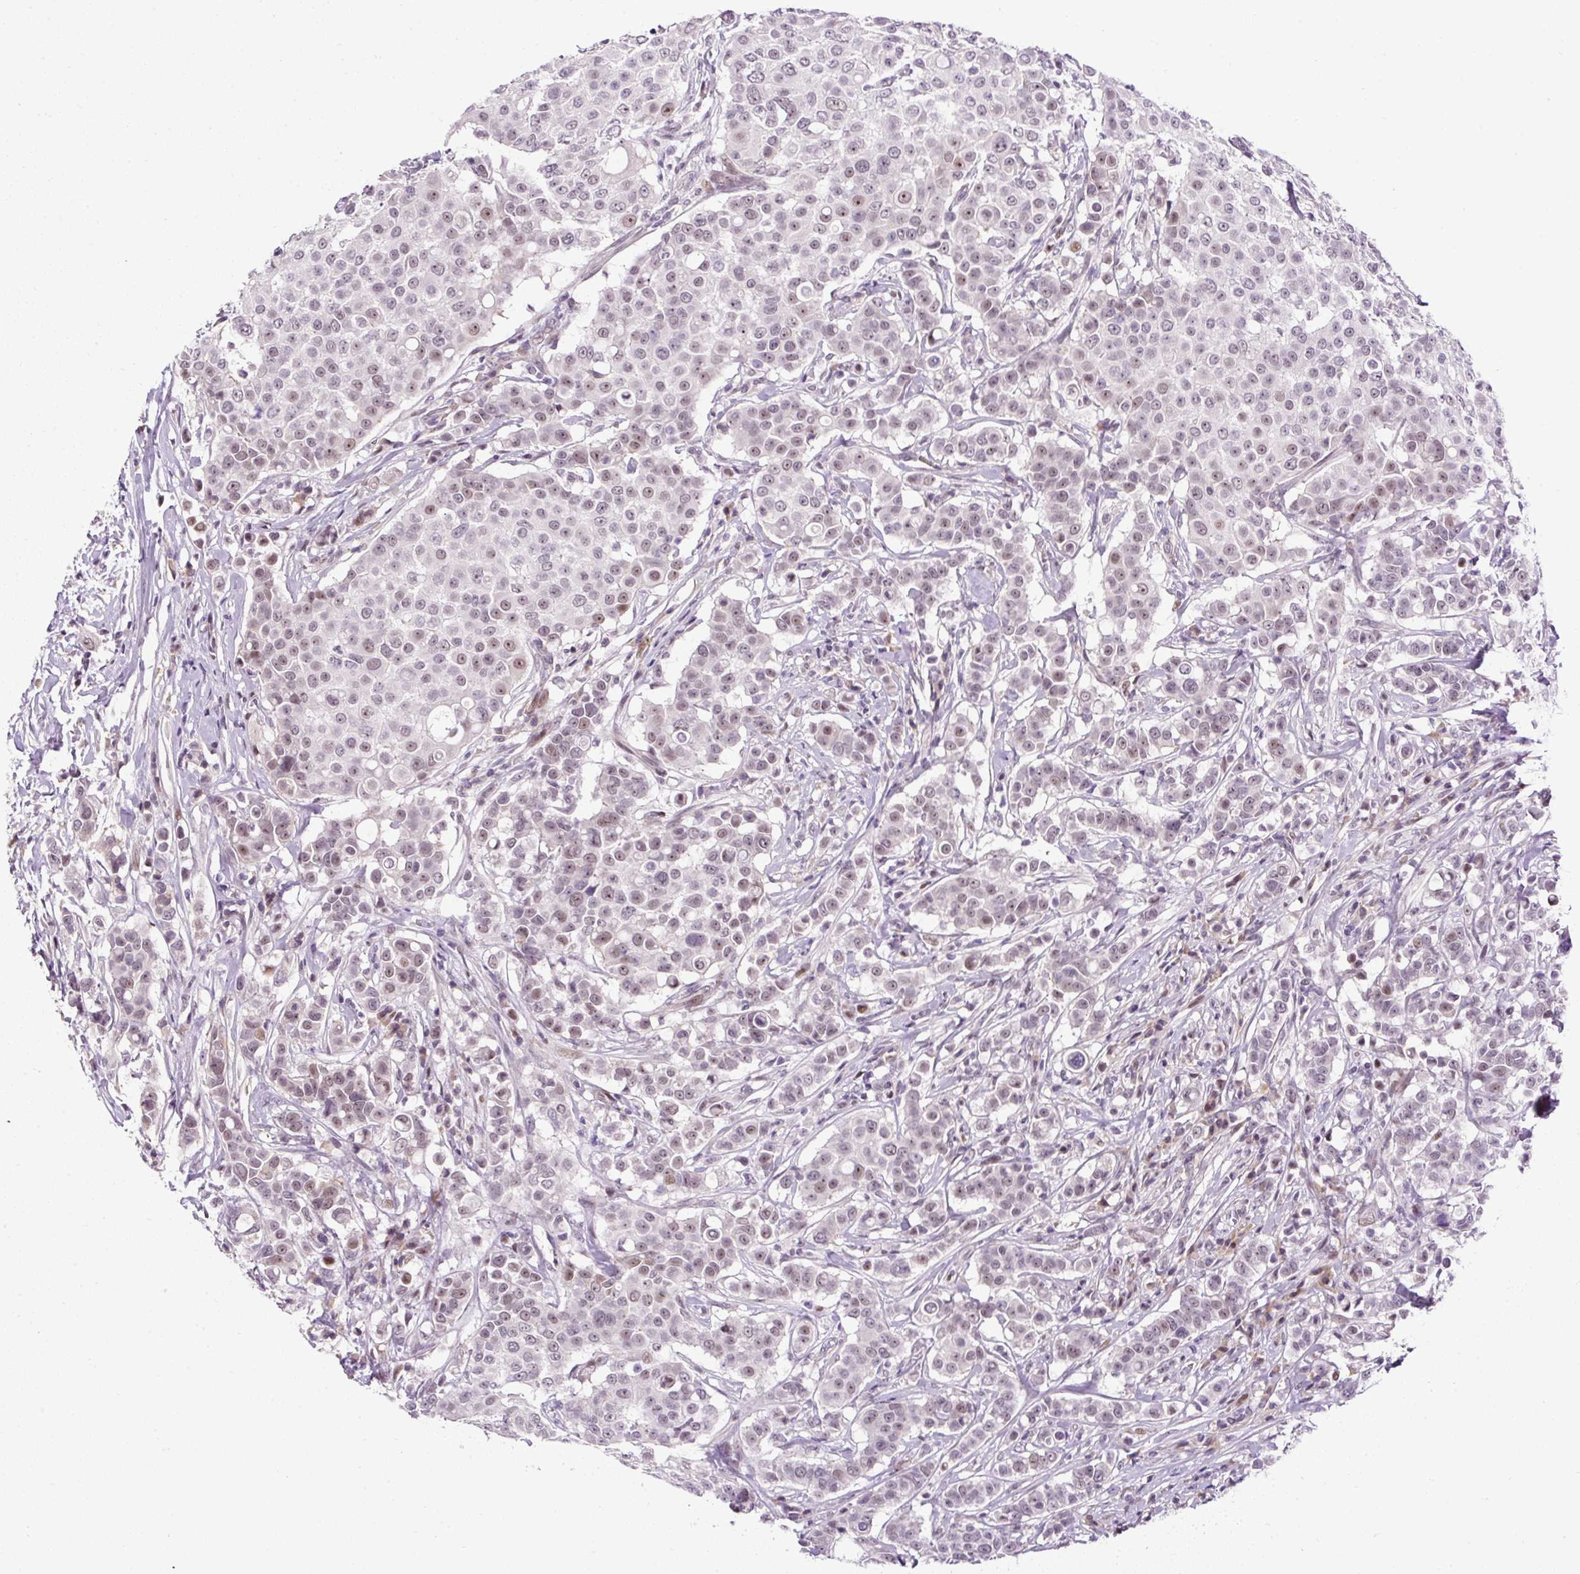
{"staining": {"intensity": "moderate", "quantity": ">75%", "location": "nuclear"}, "tissue": "breast cancer", "cell_type": "Tumor cells", "image_type": "cancer", "snomed": [{"axis": "morphology", "description": "Duct carcinoma"}, {"axis": "topography", "description": "Breast"}], "caption": "Breast cancer (intraductal carcinoma) stained with a brown dye shows moderate nuclear positive positivity in about >75% of tumor cells.", "gene": "ARHGEF18", "patient": {"sex": "female", "age": 27}}